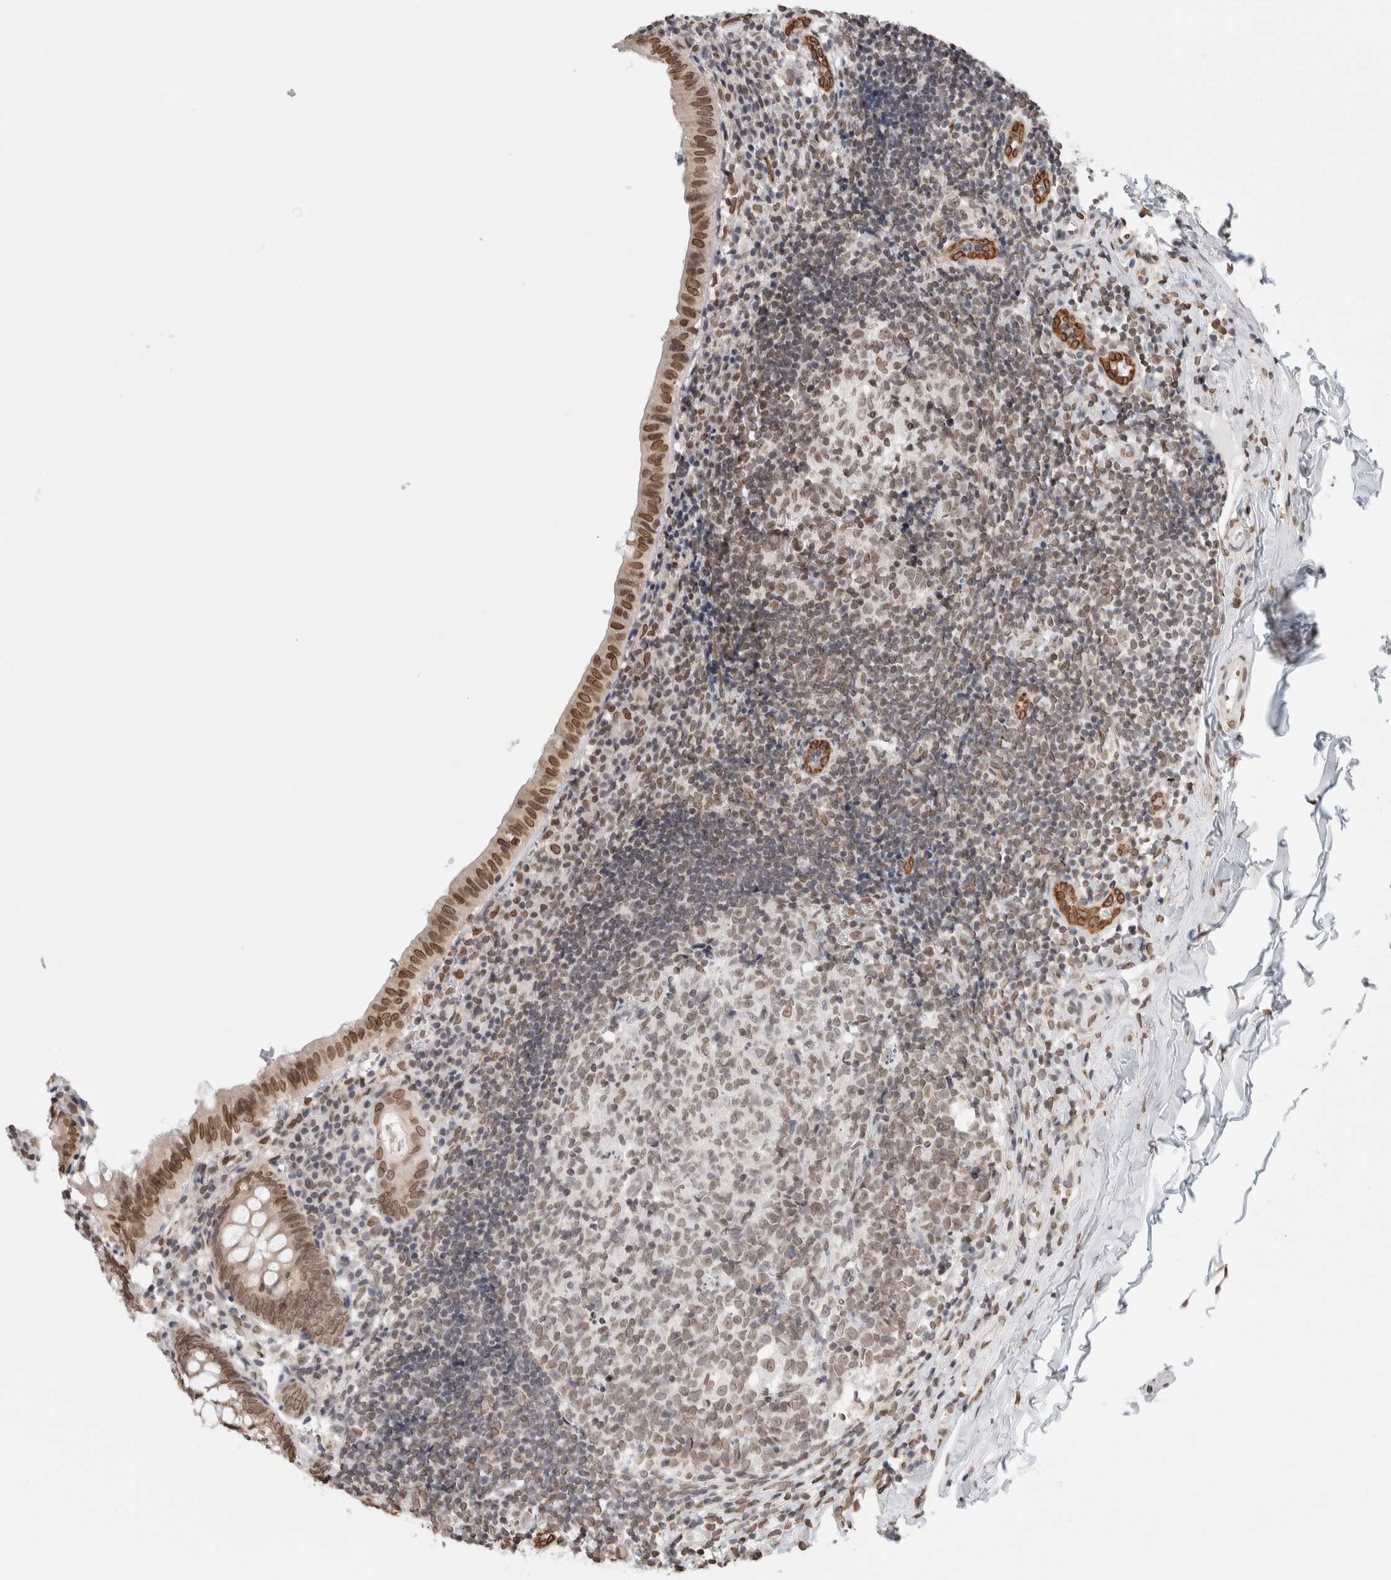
{"staining": {"intensity": "moderate", "quantity": ">75%", "location": "cytoplasmic/membranous,nuclear"}, "tissue": "appendix", "cell_type": "Glandular cells", "image_type": "normal", "snomed": [{"axis": "morphology", "description": "Normal tissue, NOS"}, {"axis": "topography", "description": "Appendix"}], "caption": "IHC (DAB (3,3'-diaminobenzidine)) staining of unremarkable human appendix shows moderate cytoplasmic/membranous,nuclear protein staining in about >75% of glandular cells. (Brightfield microscopy of DAB IHC at high magnification).", "gene": "RBMX2", "patient": {"sex": "male", "age": 8}}